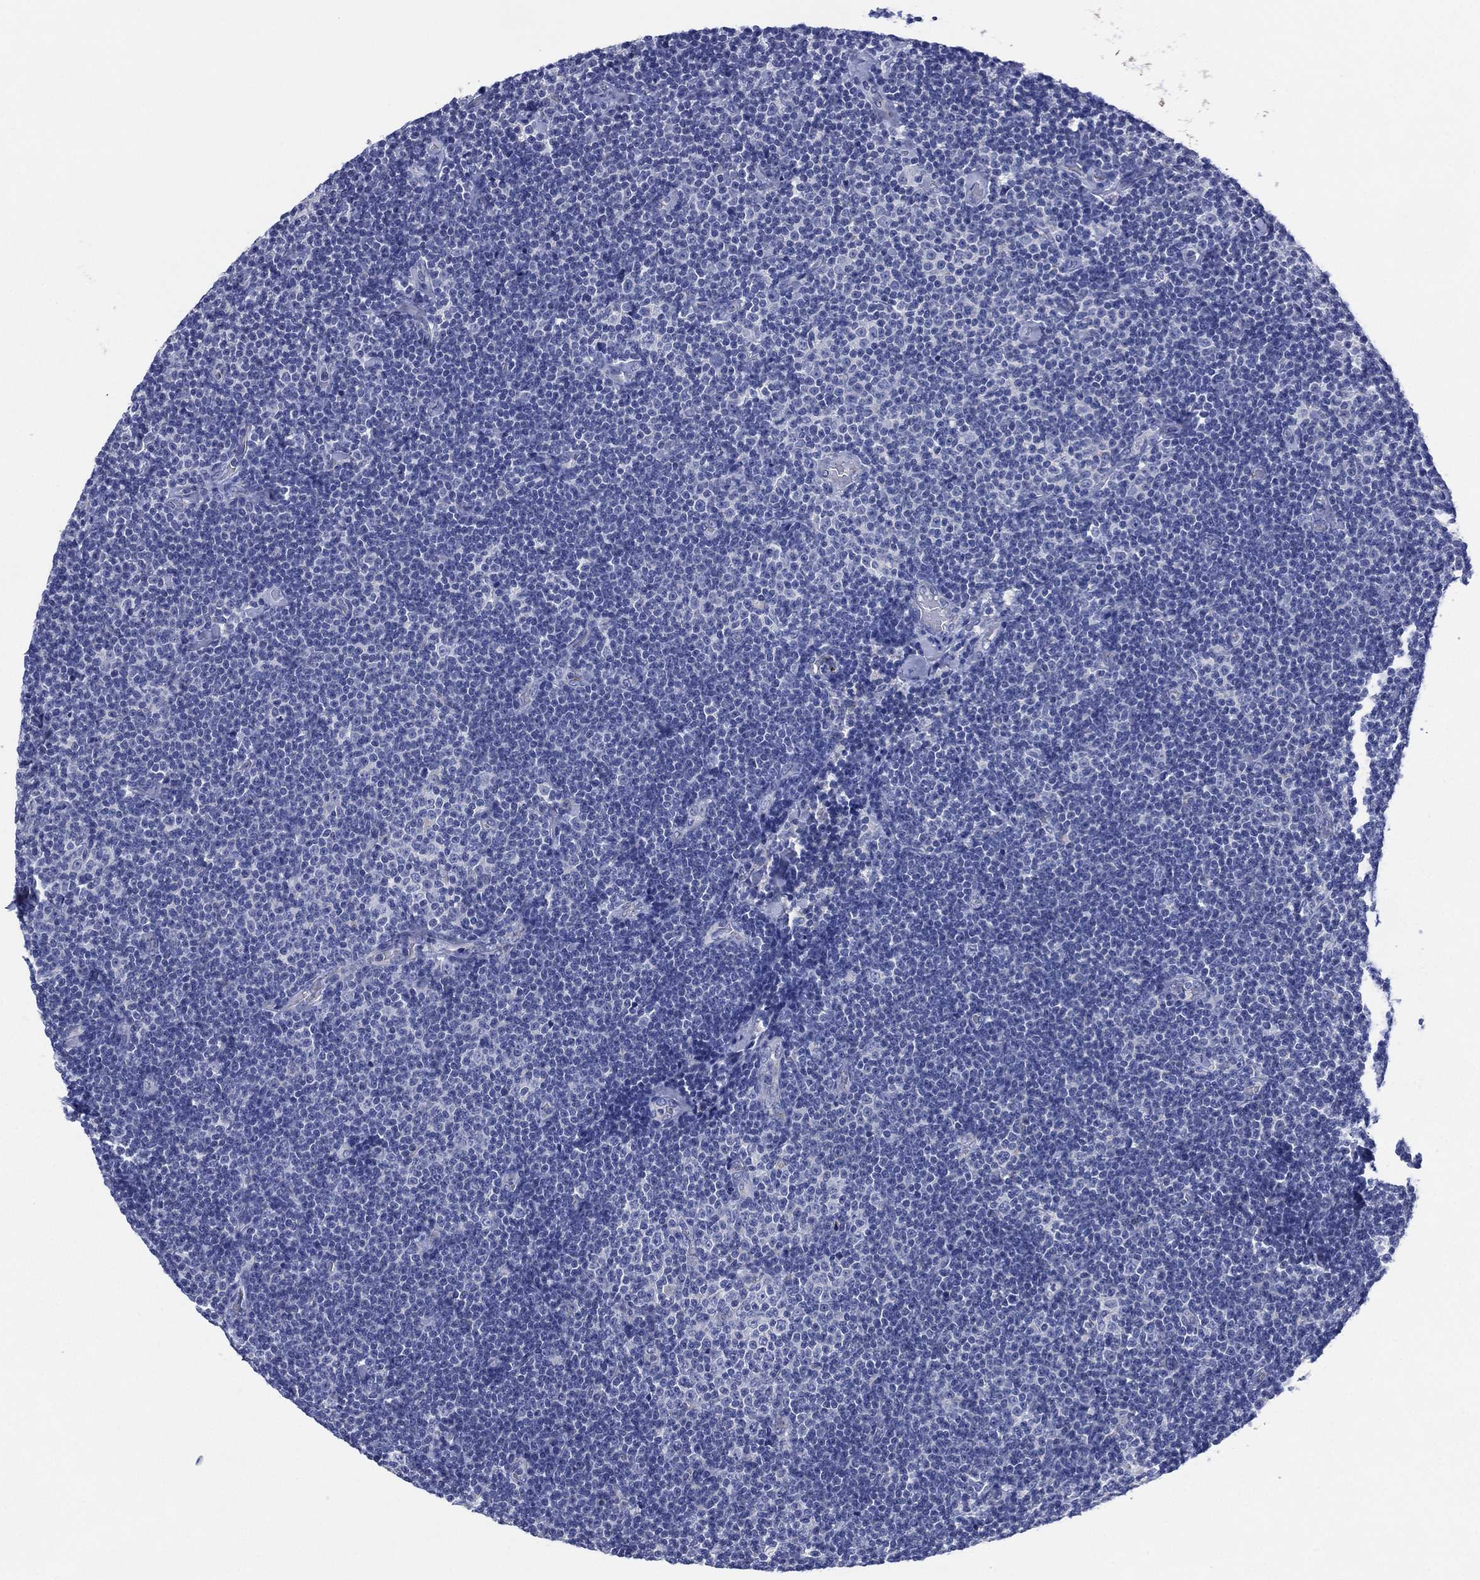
{"staining": {"intensity": "negative", "quantity": "none", "location": "none"}, "tissue": "lymphoma", "cell_type": "Tumor cells", "image_type": "cancer", "snomed": [{"axis": "morphology", "description": "Malignant lymphoma, non-Hodgkin's type, Low grade"}, {"axis": "topography", "description": "Lymph node"}], "caption": "This is an IHC photomicrograph of low-grade malignant lymphoma, non-Hodgkin's type. There is no staining in tumor cells.", "gene": "CHRNA3", "patient": {"sex": "male", "age": 81}}